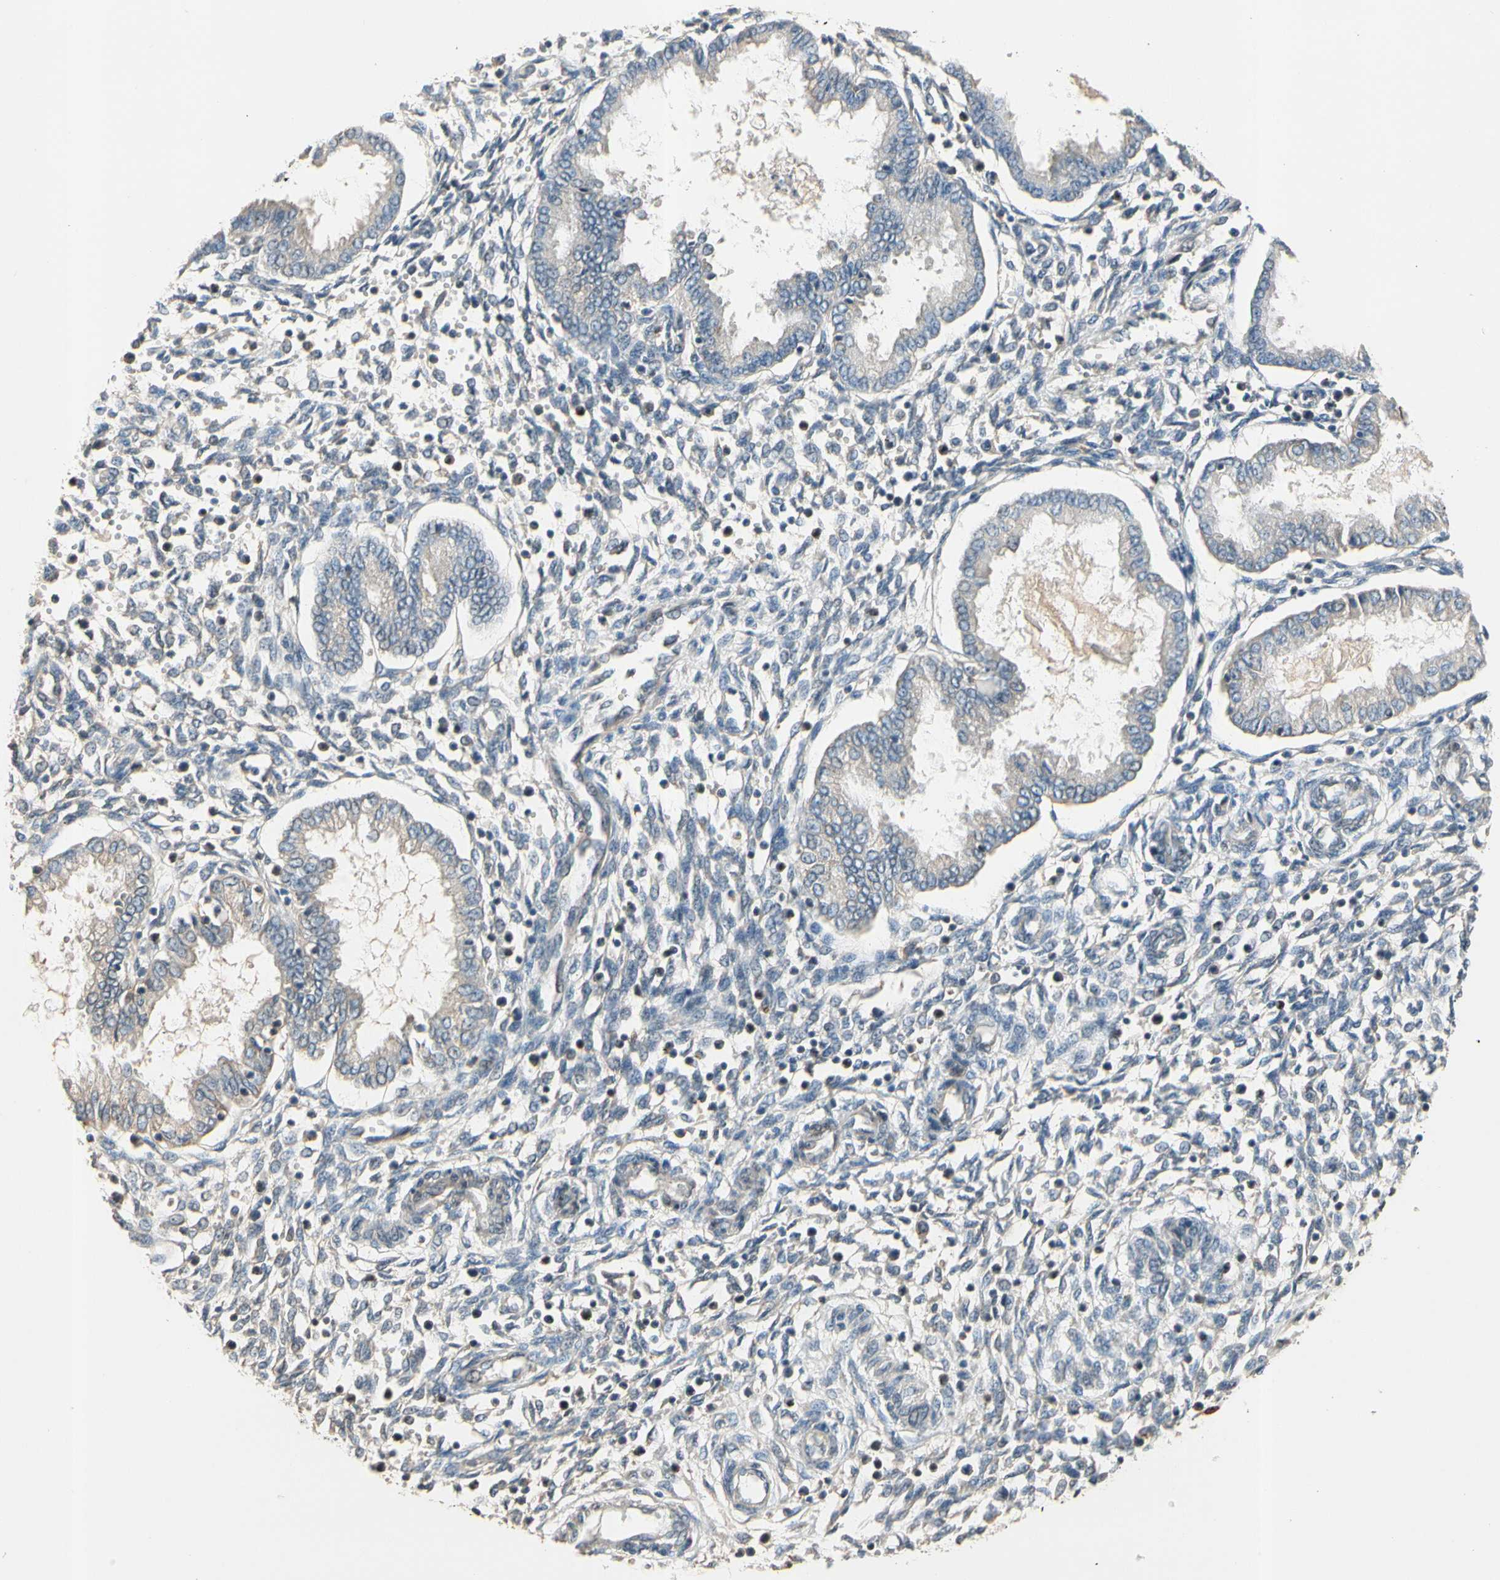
{"staining": {"intensity": "moderate", "quantity": "<25%", "location": "nuclear"}, "tissue": "endometrium", "cell_type": "Cells in endometrial stroma", "image_type": "normal", "snomed": [{"axis": "morphology", "description": "Normal tissue, NOS"}, {"axis": "topography", "description": "Endometrium"}], "caption": "A micrograph showing moderate nuclear staining in about <25% of cells in endometrial stroma in benign endometrium, as visualized by brown immunohistochemical staining.", "gene": "ZKSCAN3", "patient": {"sex": "female", "age": 33}}